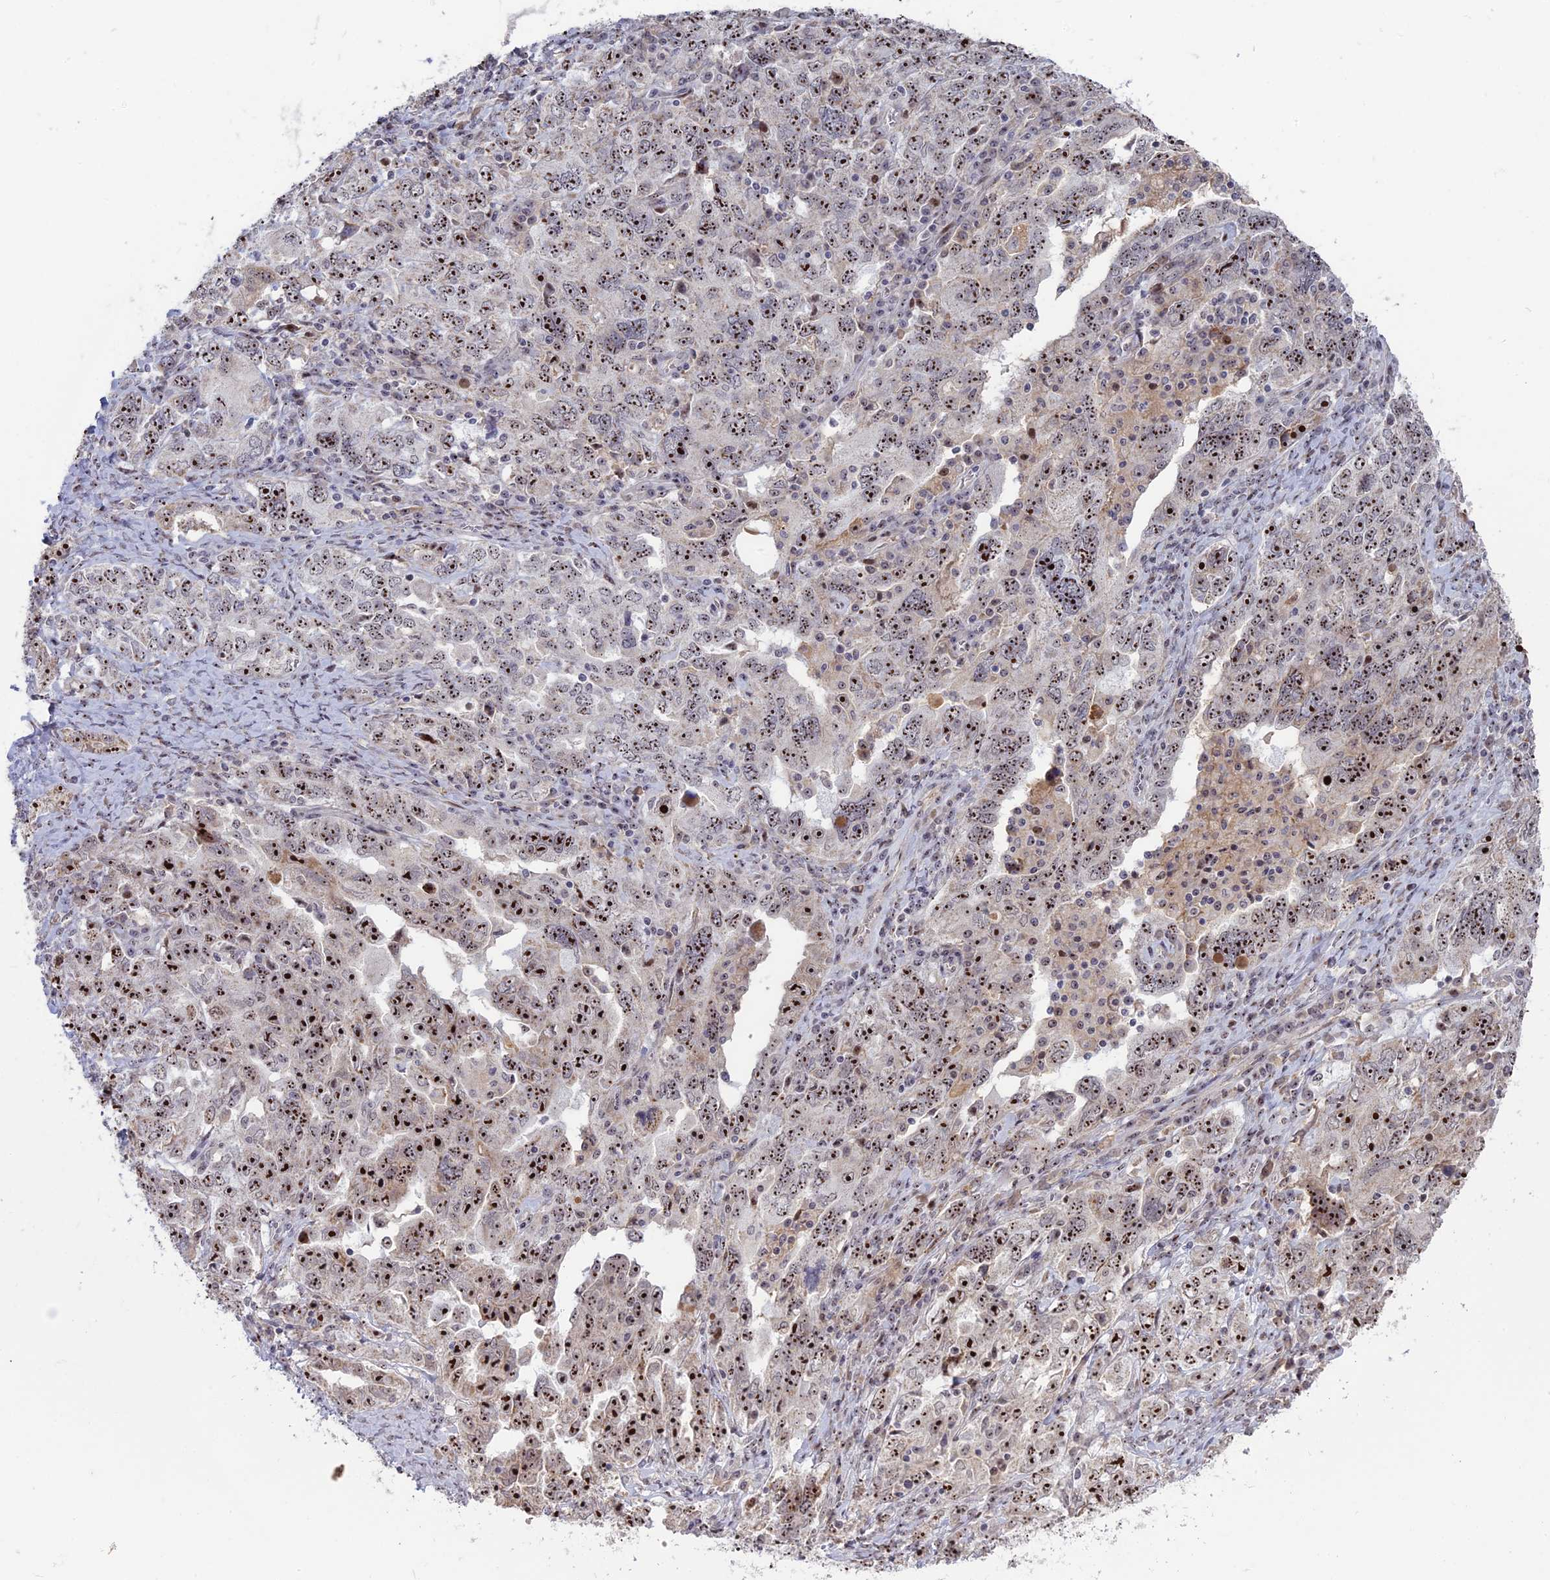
{"staining": {"intensity": "strong", "quantity": ">75%", "location": "nuclear"}, "tissue": "ovarian cancer", "cell_type": "Tumor cells", "image_type": "cancer", "snomed": [{"axis": "morphology", "description": "Carcinoma, endometroid"}, {"axis": "topography", "description": "Ovary"}], "caption": "Ovarian cancer stained with DAB (3,3'-diaminobenzidine) IHC displays high levels of strong nuclear positivity in about >75% of tumor cells.", "gene": "FAM131A", "patient": {"sex": "female", "age": 62}}